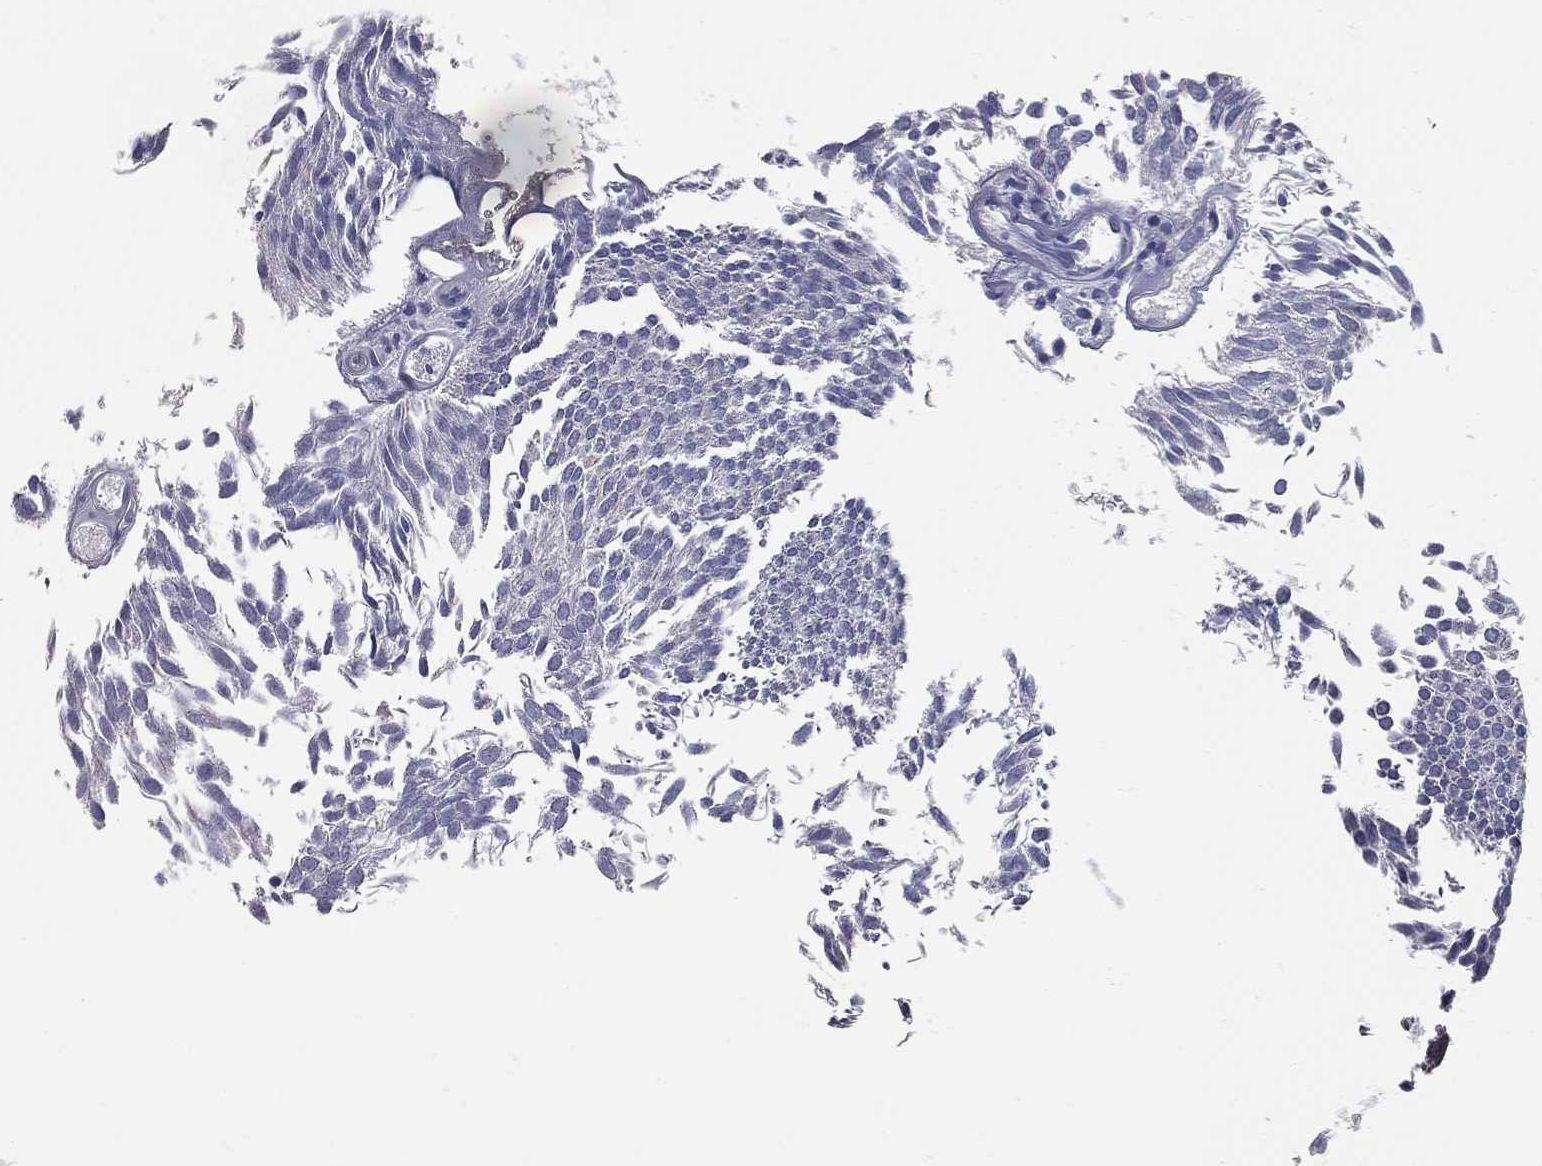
{"staining": {"intensity": "negative", "quantity": "none", "location": "none"}, "tissue": "urothelial cancer", "cell_type": "Tumor cells", "image_type": "cancer", "snomed": [{"axis": "morphology", "description": "Urothelial carcinoma, Low grade"}, {"axis": "topography", "description": "Urinary bladder"}], "caption": "Tumor cells show no significant protein positivity in low-grade urothelial carcinoma.", "gene": "SYT12", "patient": {"sex": "male", "age": 63}}